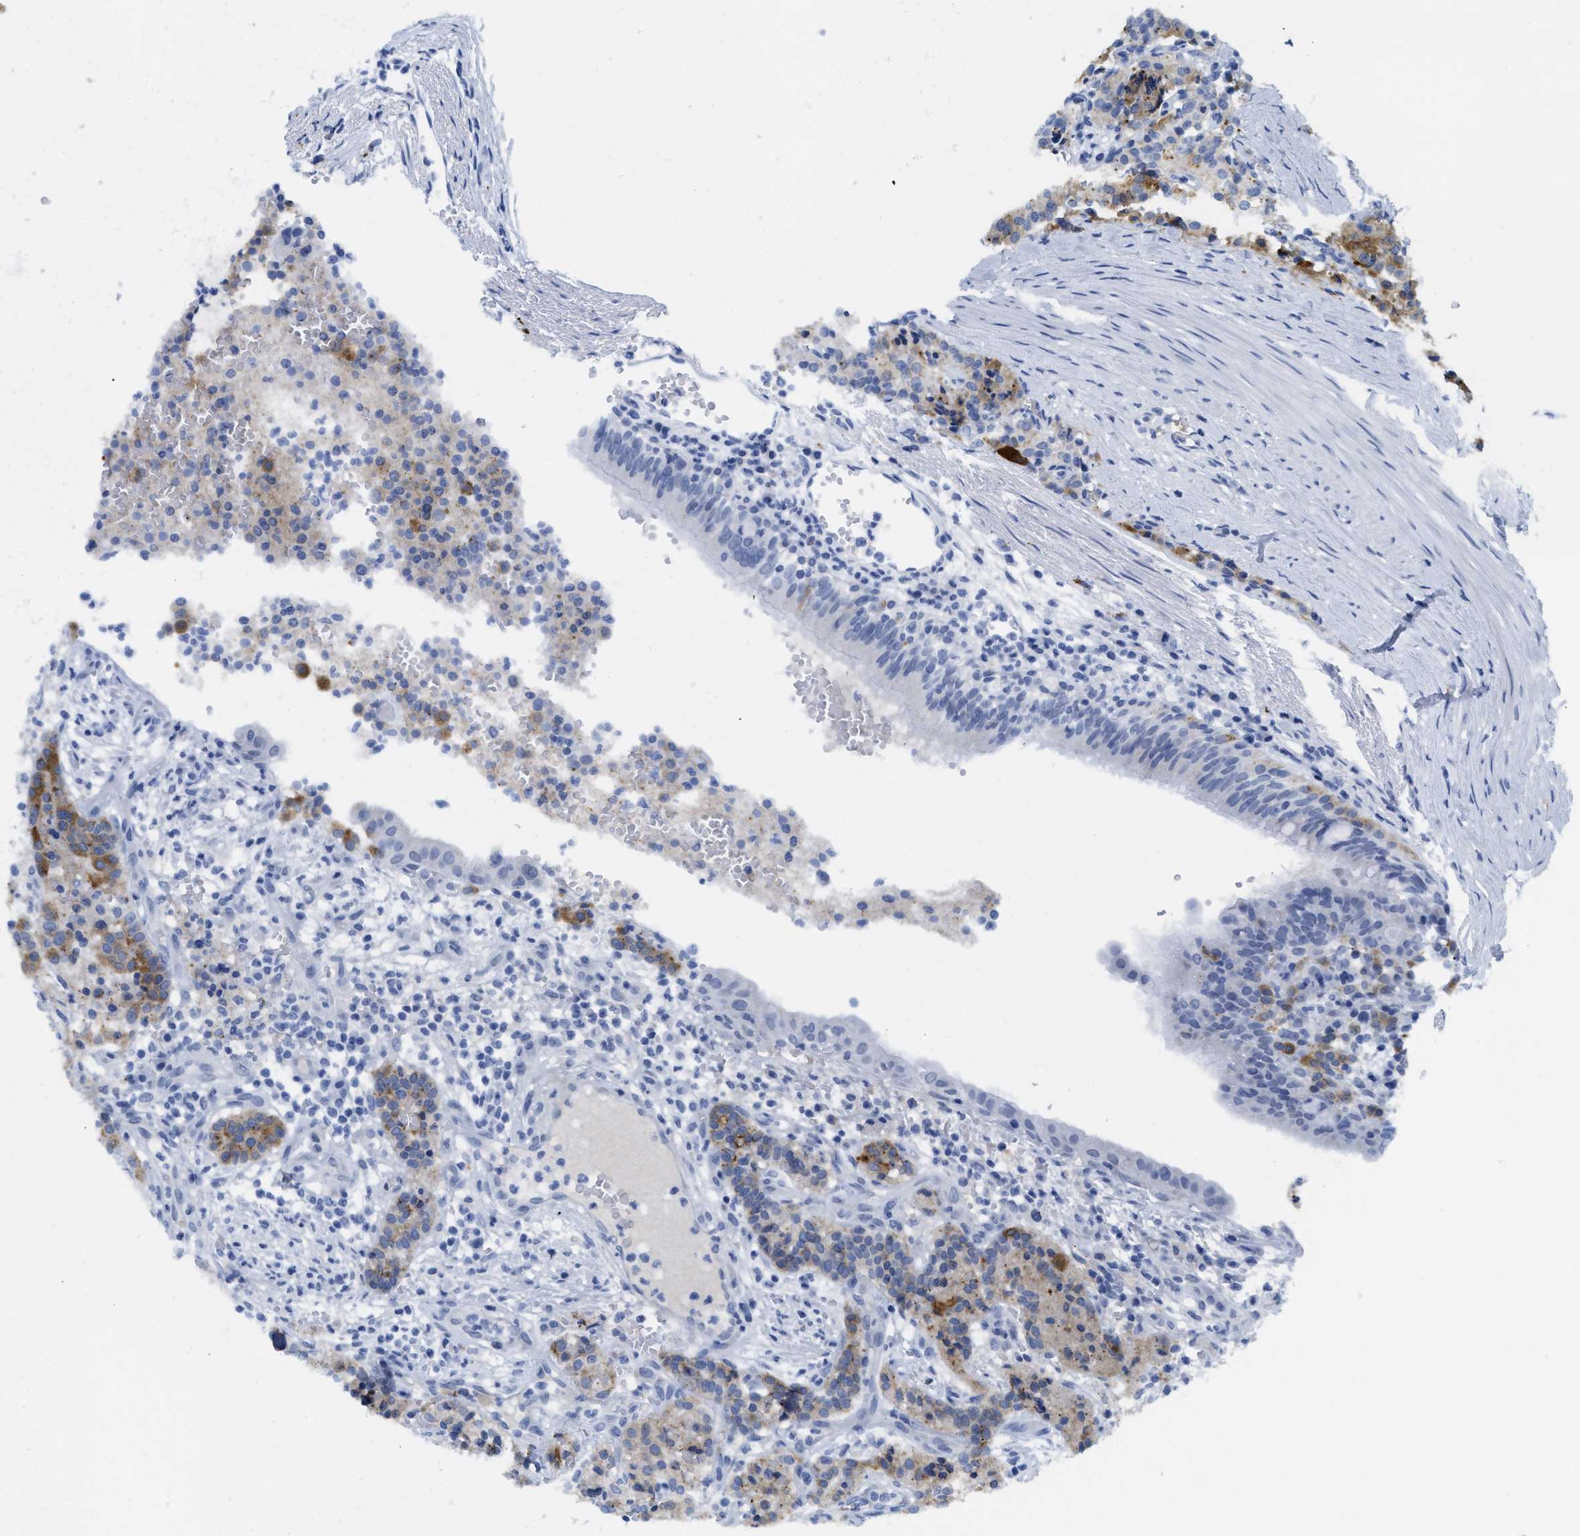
{"staining": {"intensity": "moderate", "quantity": "<25%", "location": "cytoplasmic/membranous"}, "tissue": "carcinoid", "cell_type": "Tumor cells", "image_type": "cancer", "snomed": [{"axis": "morphology", "description": "Carcinoid, malignant, NOS"}, {"axis": "topography", "description": "Lung"}], "caption": "Immunohistochemistry (IHC) (DAB) staining of malignant carcinoid demonstrates moderate cytoplasmic/membranous protein positivity in approximately <25% of tumor cells.", "gene": "WDR4", "patient": {"sex": "male", "age": 30}}